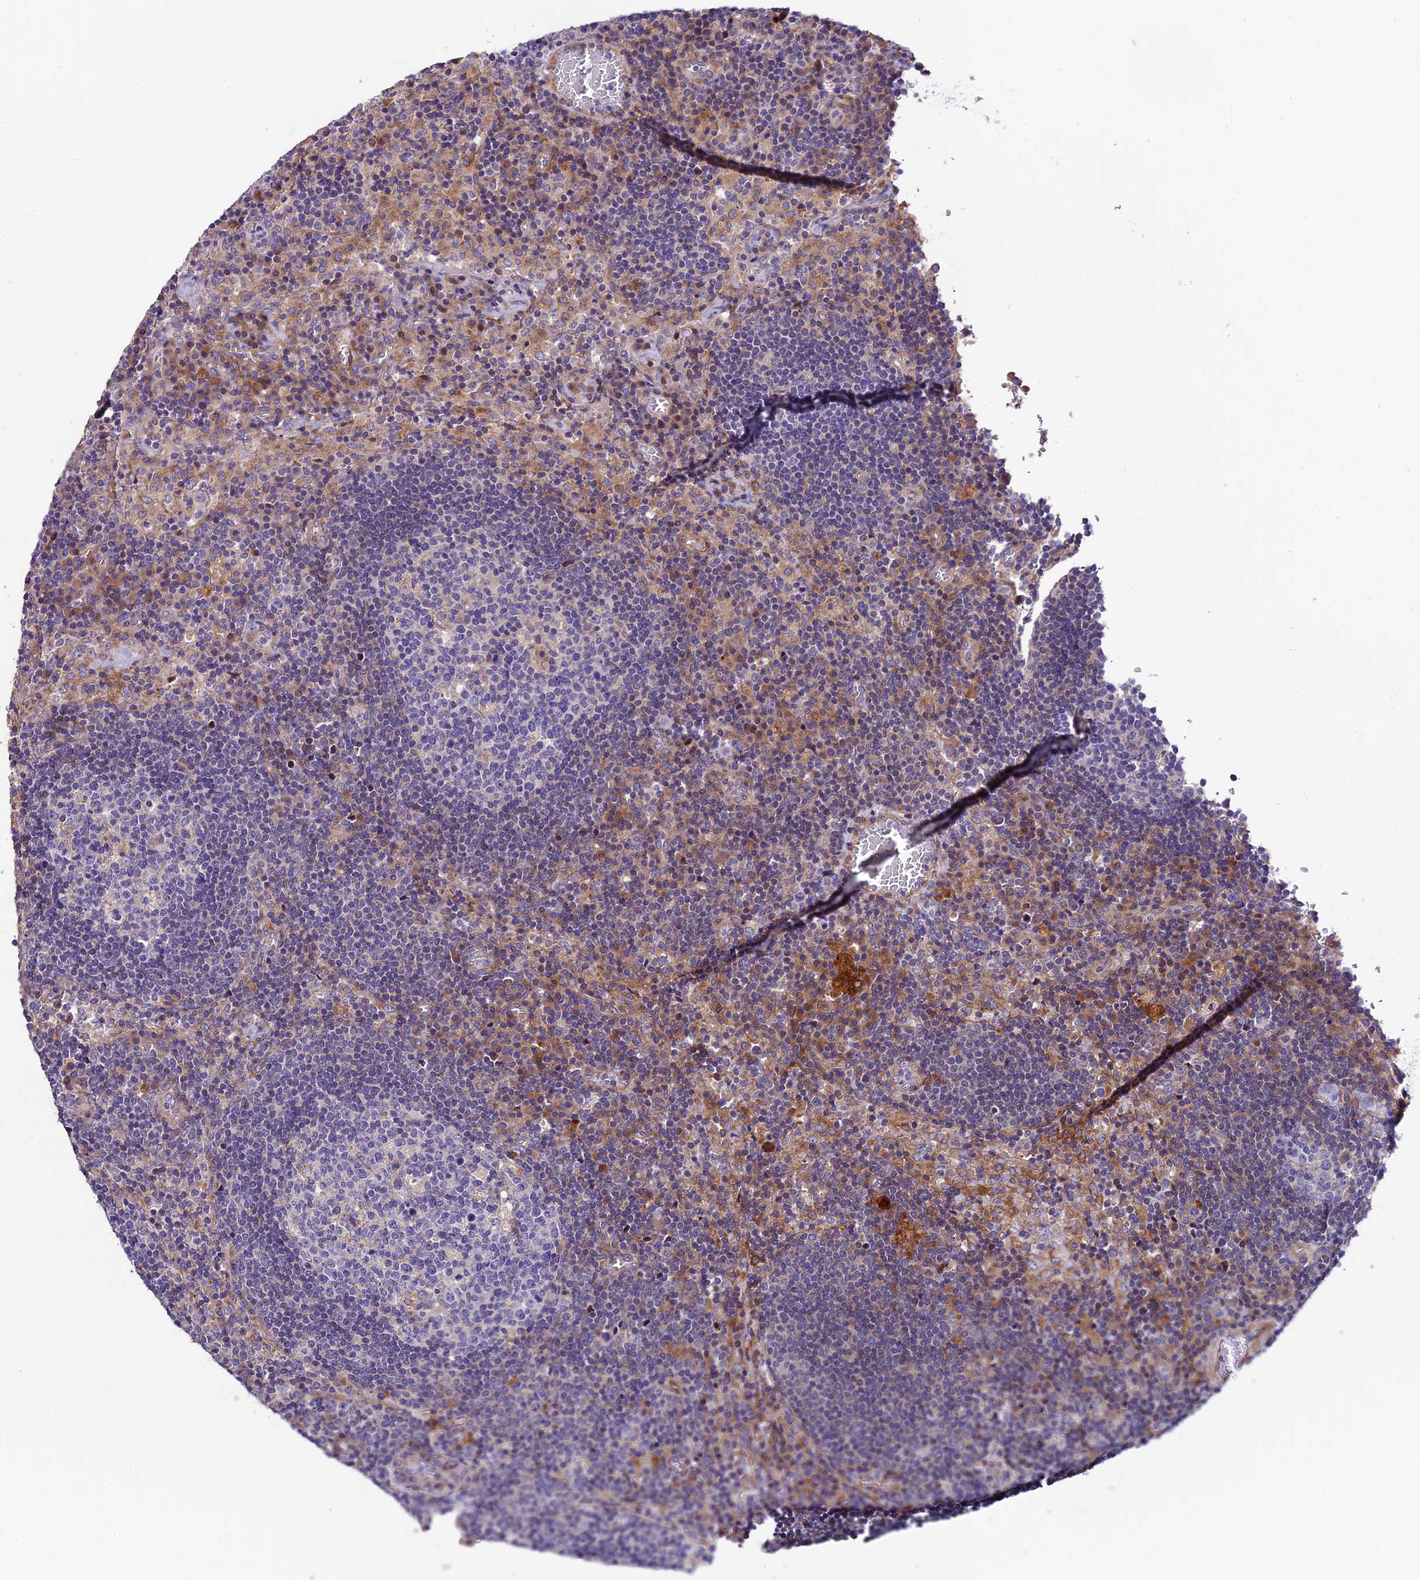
{"staining": {"intensity": "negative", "quantity": "none", "location": "none"}, "tissue": "lymph node", "cell_type": "Germinal center cells", "image_type": "normal", "snomed": [{"axis": "morphology", "description": "Normal tissue, NOS"}, {"axis": "topography", "description": "Lymph node"}], "caption": "Immunohistochemistry photomicrograph of normal lymph node: human lymph node stained with DAB (3,3'-diaminobenzidine) reveals no significant protein staining in germinal center cells.", "gene": "PIGU", "patient": {"sex": "male", "age": 58}}